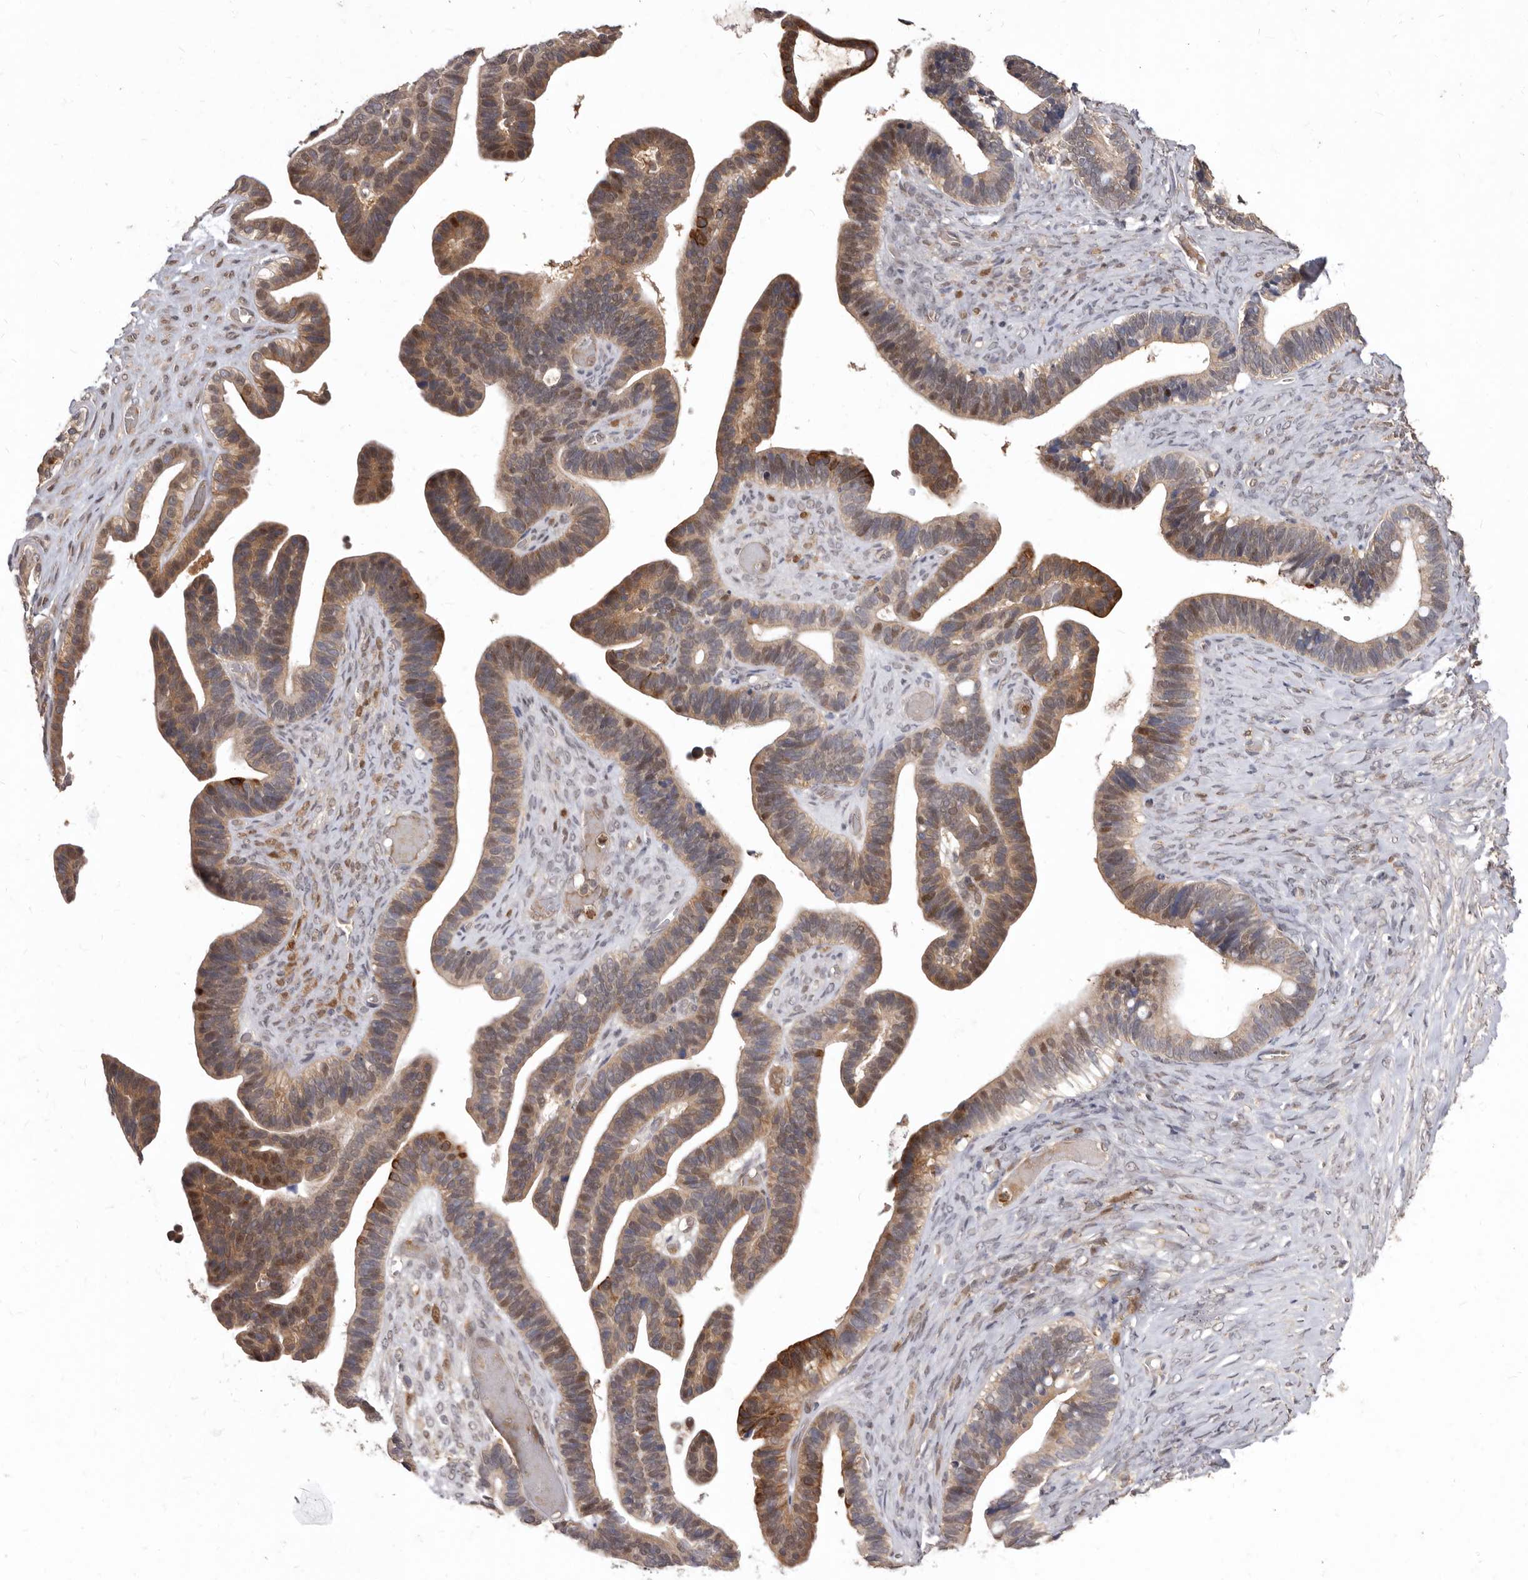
{"staining": {"intensity": "moderate", "quantity": ">75%", "location": "cytoplasmic/membranous,nuclear"}, "tissue": "ovarian cancer", "cell_type": "Tumor cells", "image_type": "cancer", "snomed": [{"axis": "morphology", "description": "Cystadenocarcinoma, serous, NOS"}, {"axis": "topography", "description": "Ovary"}], "caption": "Moderate cytoplasmic/membranous and nuclear protein staining is identified in approximately >75% of tumor cells in ovarian cancer (serous cystadenocarcinoma).", "gene": "ACLY", "patient": {"sex": "female", "age": 56}}